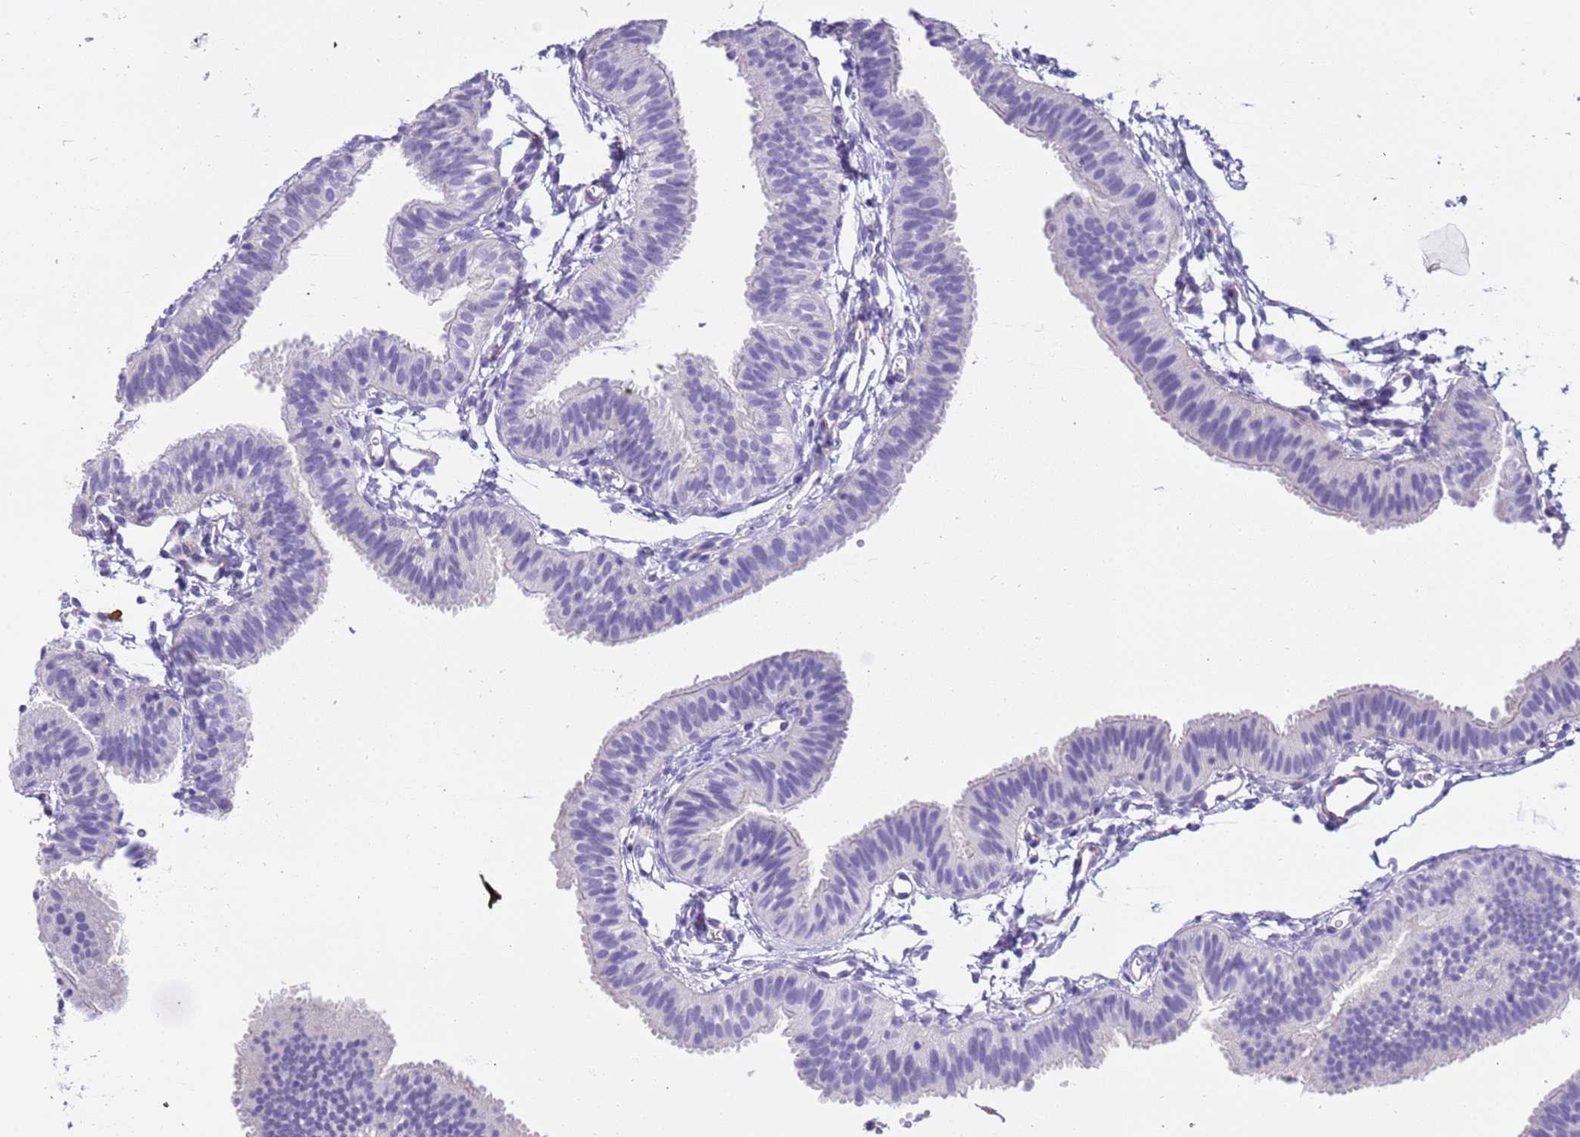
{"staining": {"intensity": "negative", "quantity": "none", "location": "none"}, "tissue": "fallopian tube", "cell_type": "Glandular cells", "image_type": "normal", "snomed": [{"axis": "morphology", "description": "Normal tissue, NOS"}, {"axis": "topography", "description": "Fallopian tube"}], "caption": "A photomicrograph of human fallopian tube is negative for staining in glandular cells. The staining was performed using DAB to visualize the protein expression in brown, while the nuclei were stained in blue with hematoxylin (Magnification: 20x).", "gene": "PCGF2", "patient": {"sex": "female", "age": 35}}